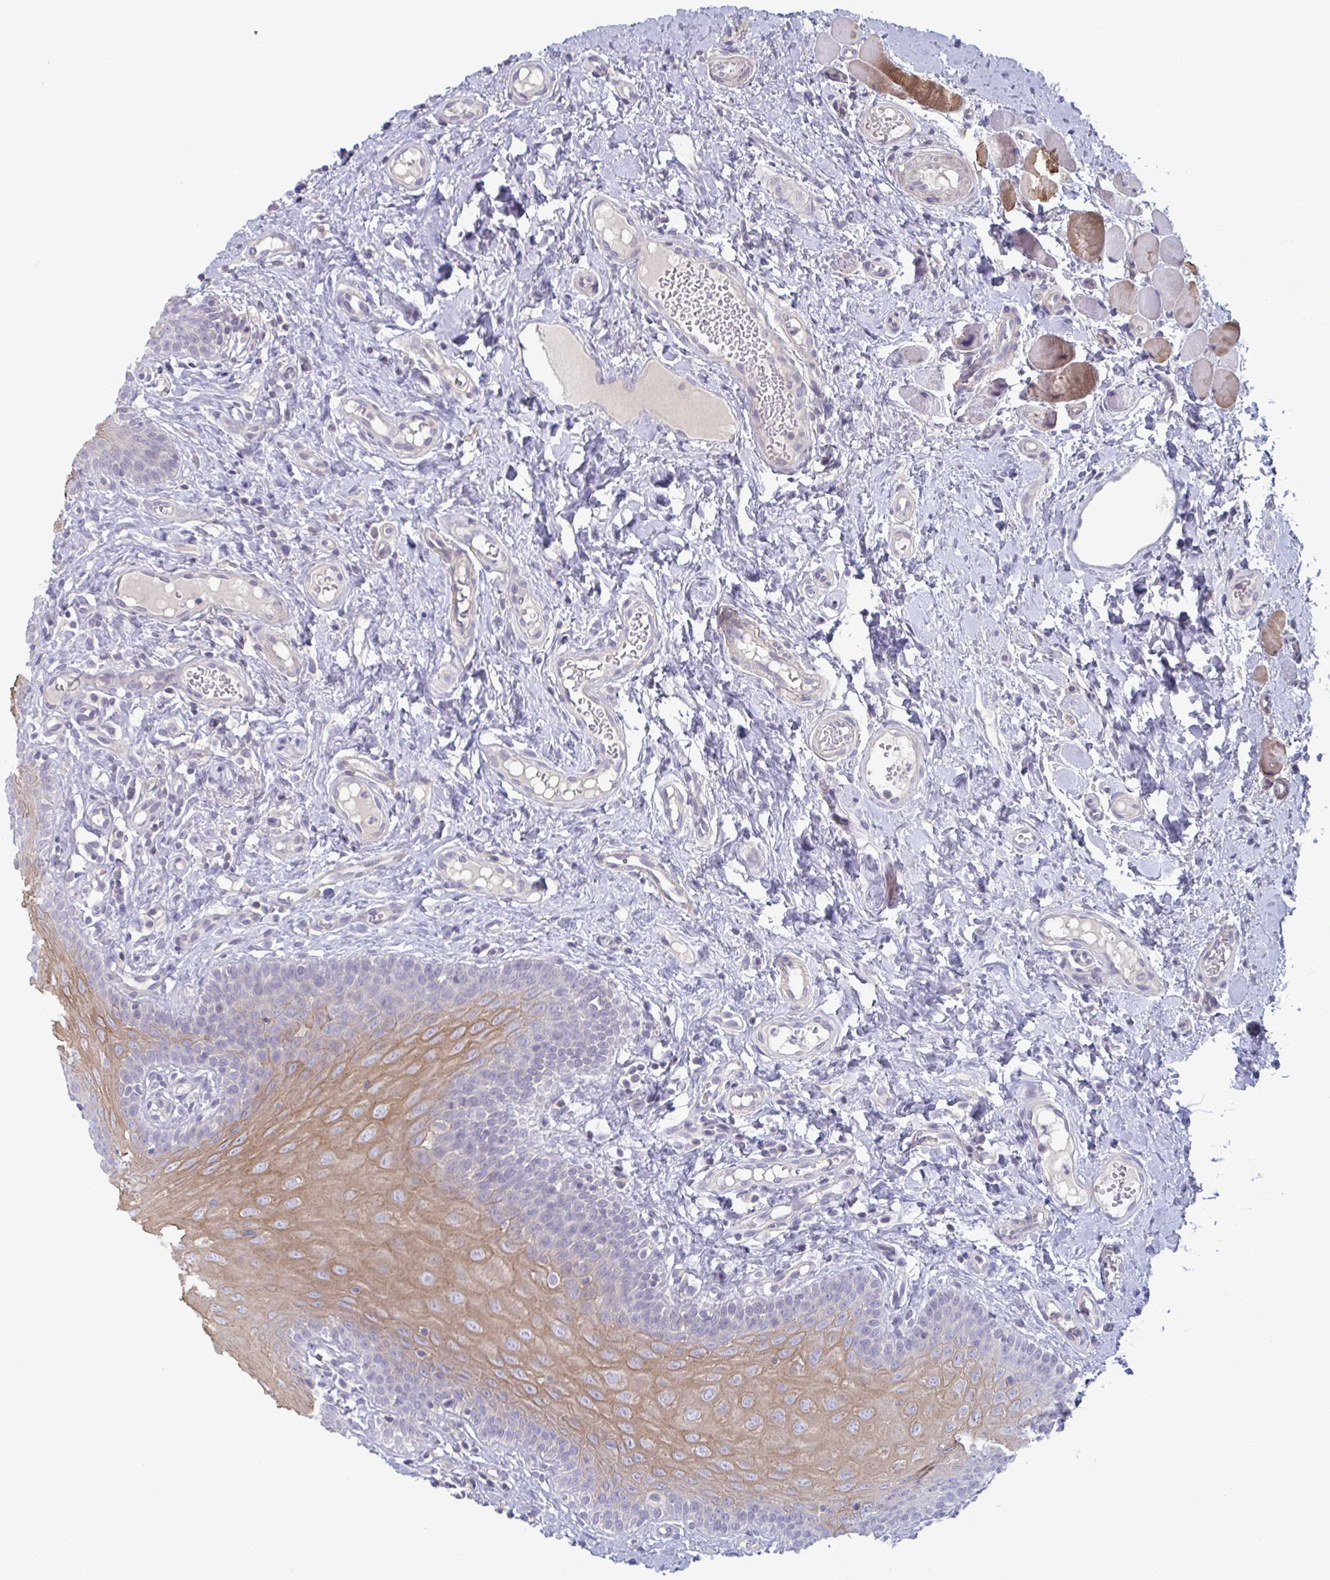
{"staining": {"intensity": "moderate", "quantity": "<25%", "location": "cytoplasmic/membranous"}, "tissue": "oral mucosa", "cell_type": "Squamous epithelial cells", "image_type": "normal", "snomed": [{"axis": "morphology", "description": "Normal tissue, NOS"}, {"axis": "topography", "description": "Oral tissue"}, {"axis": "topography", "description": "Tounge, NOS"}], "caption": "Human oral mucosa stained with a protein marker displays moderate staining in squamous epithelial cells.", "gene": "STK26", "patient": {"sex": "female", "age": 58}}